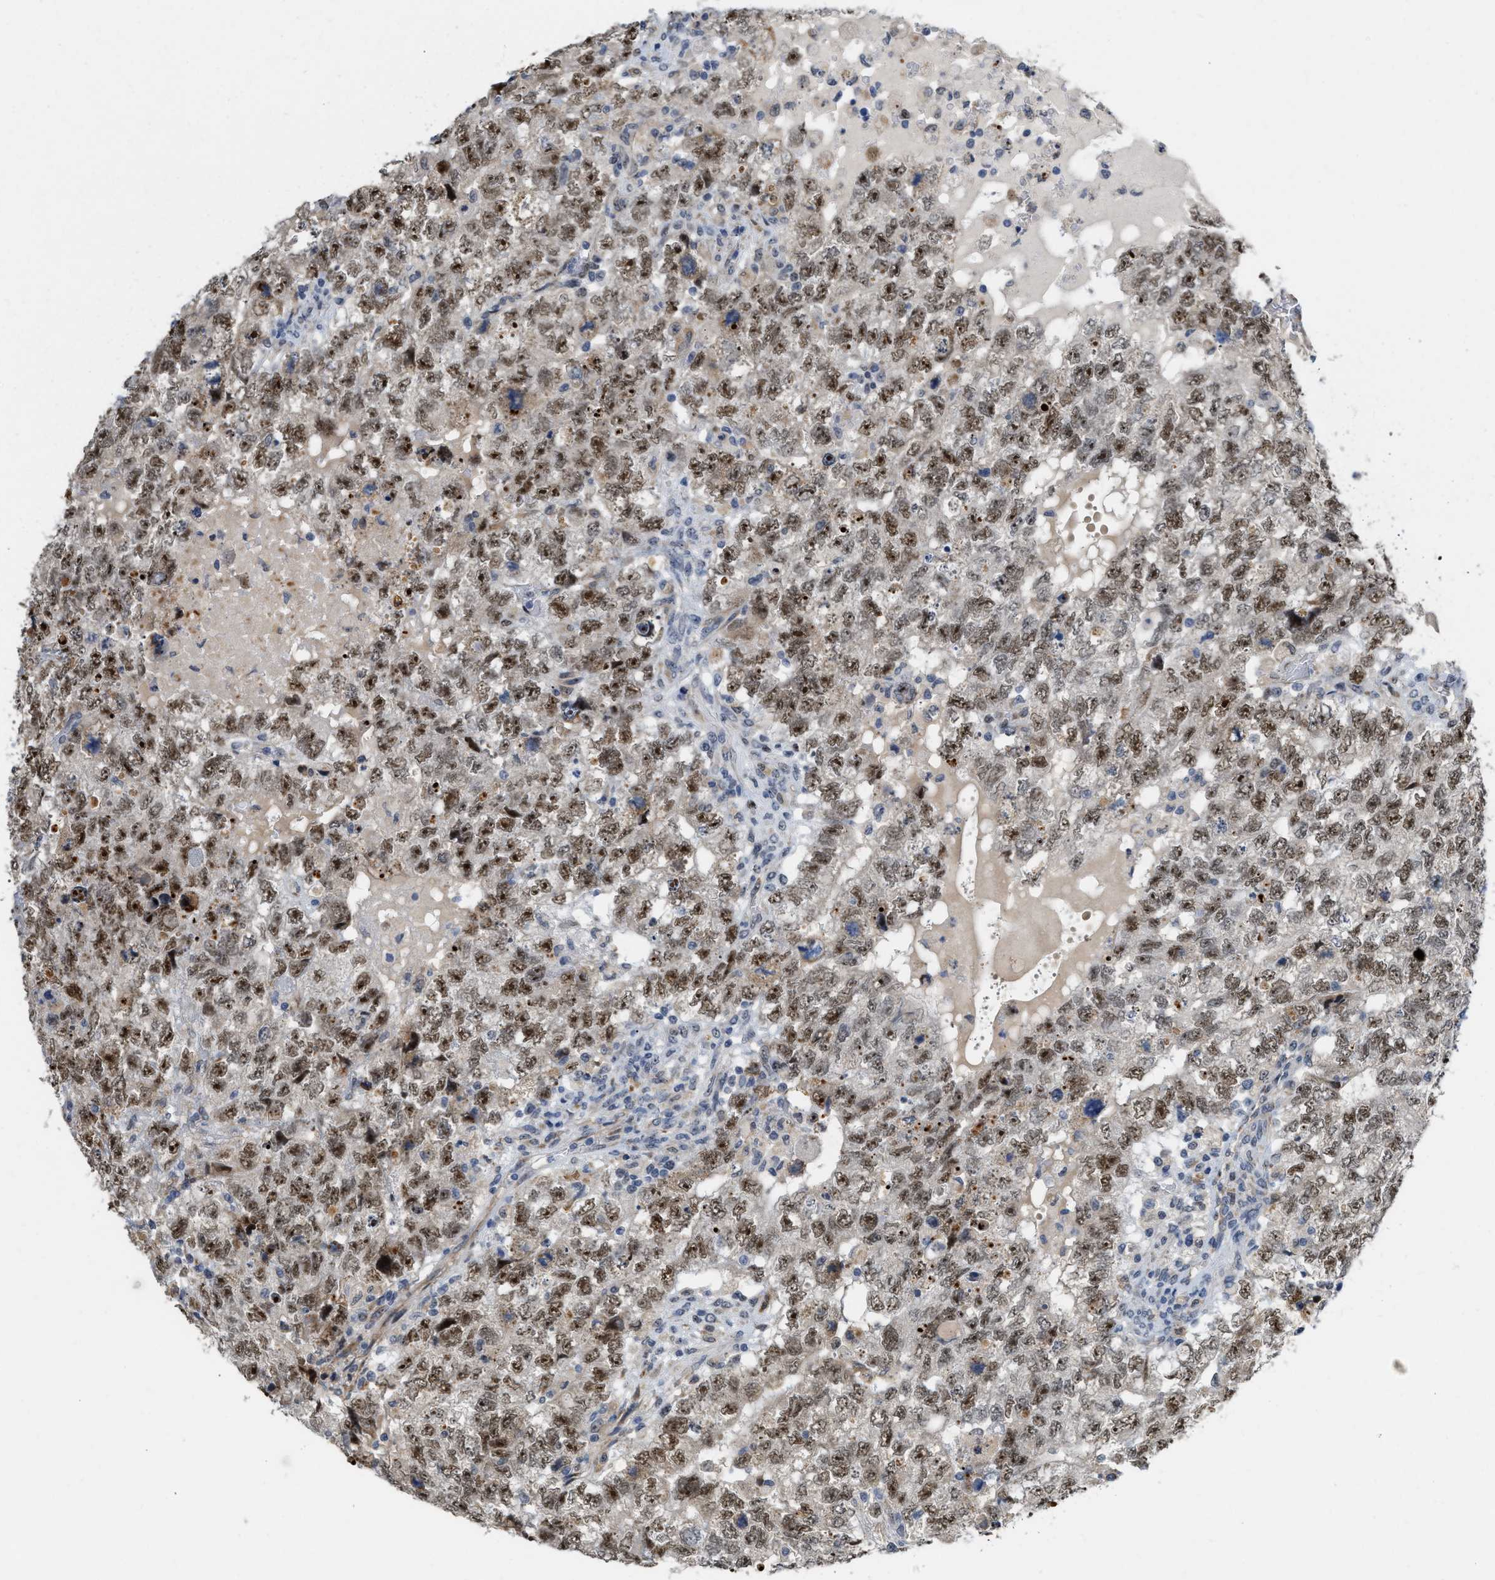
{"staining": {"intensity": "moderate", "quantity": ">75%", "location": "nuclear"}, "tissue": "testis cancer", "cell_type": "Tumor cells", "image_type": "cancer", "snomed": [{"axis": "morphology", "description": "Carcinoma, Embryonal, NOS"}, {"axis": "topography", "description": "Testis"}], "caption": "Embryonal carcinoma (testis) was stained to show a protein in brown. There is medium levels of moderate nuclear expression in approximately >75% of tumor cells.", "gene": "ELAC2", "patient": {"sex": "male", "age": 36}}